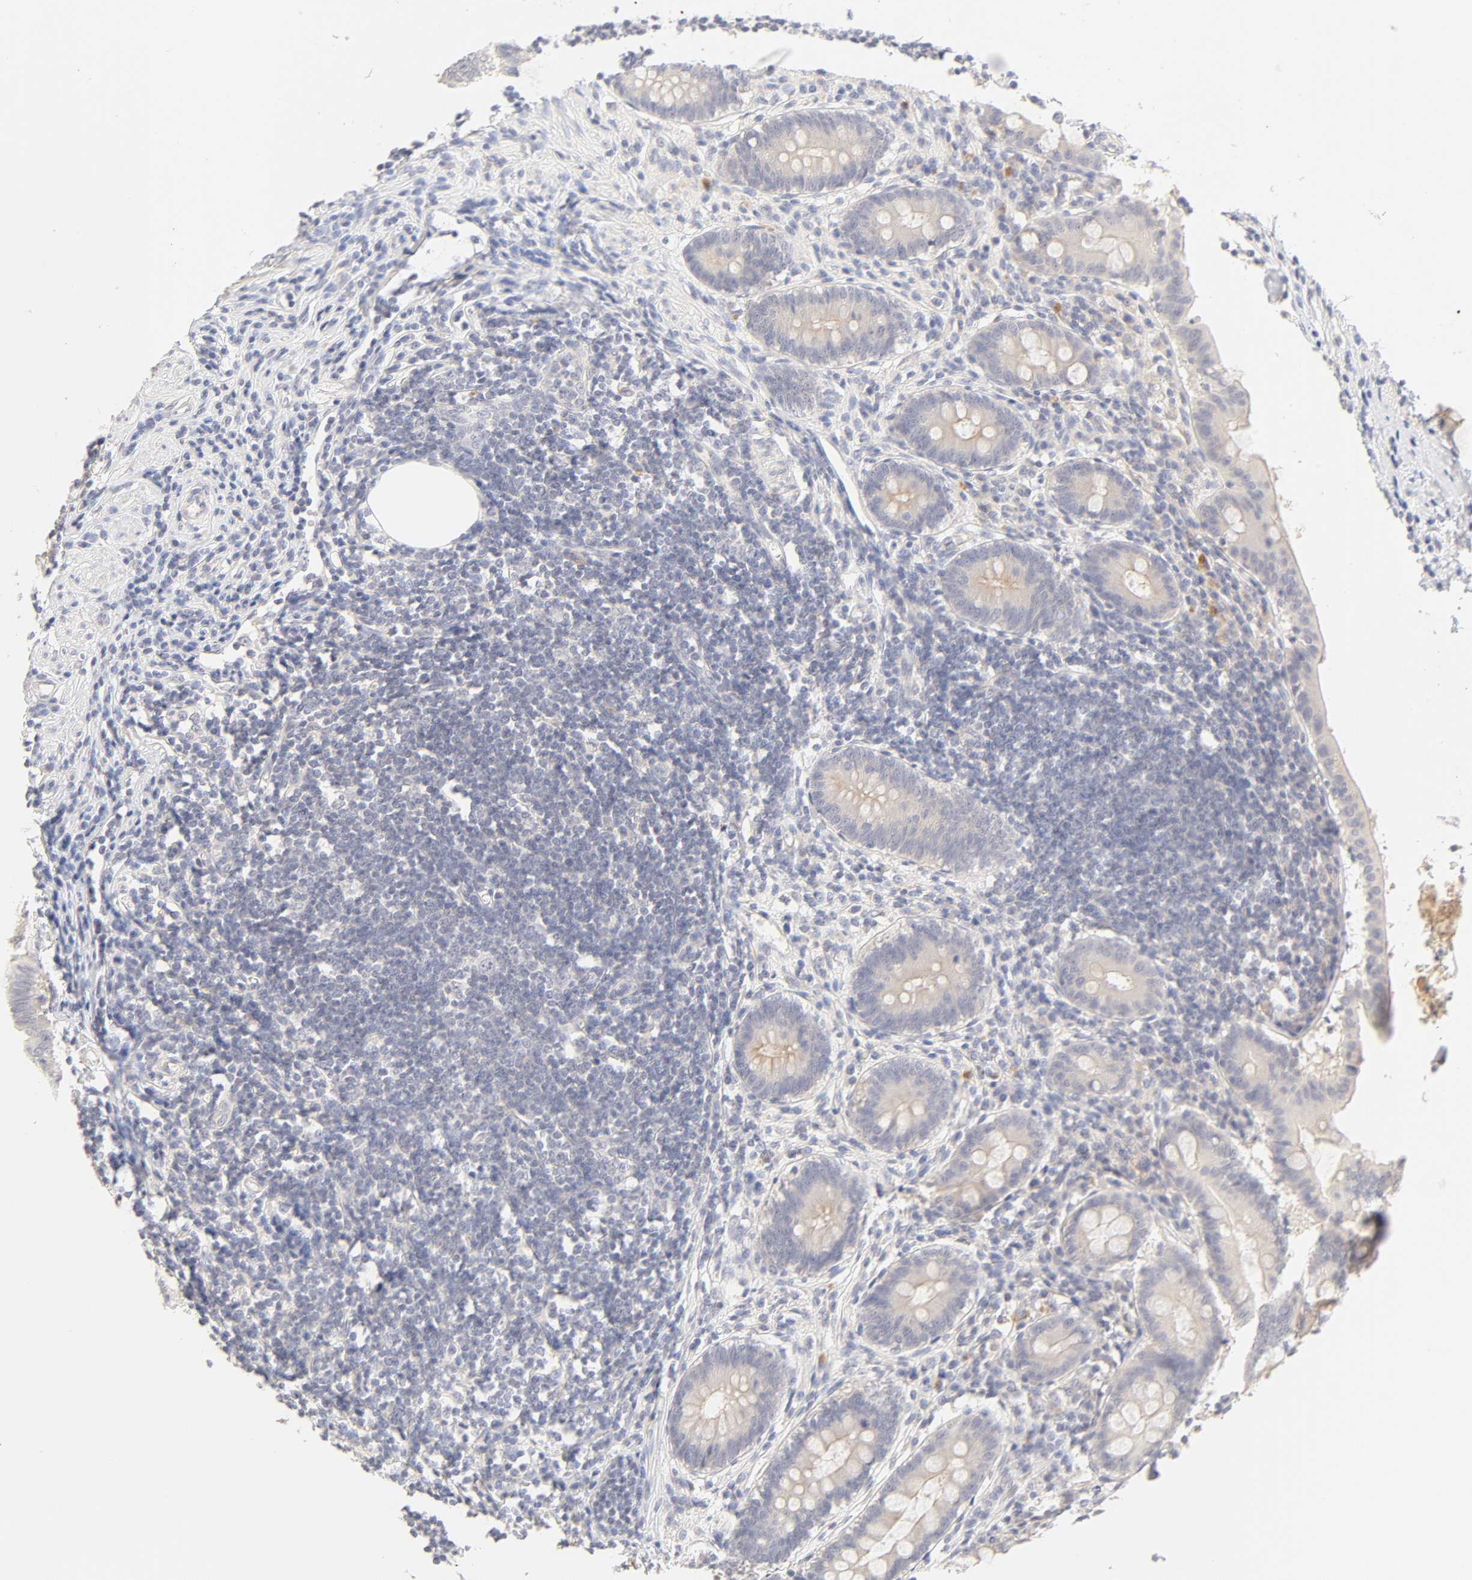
{"staining": {"intensity": "weak", "quantity": "25%-75%", "location": "cytoplasmic/membranous"}, "tissue": "appendix", "cell_type": "Glandular cells", "image_type": "normal", "snomed": [{"axis": "morphology", "description": "Normal tissue, NOS"}, {"axis": "topography", "description": "Appendix"}], "caption": "Normal appendix was stained to show a protein in brown. There is low levels of weak cytoplasmic/membranous positivity in about 25%-75% of glandular cells.", "gene": "CYP4B1", "patient": {"sex": "female", "age": 50}}